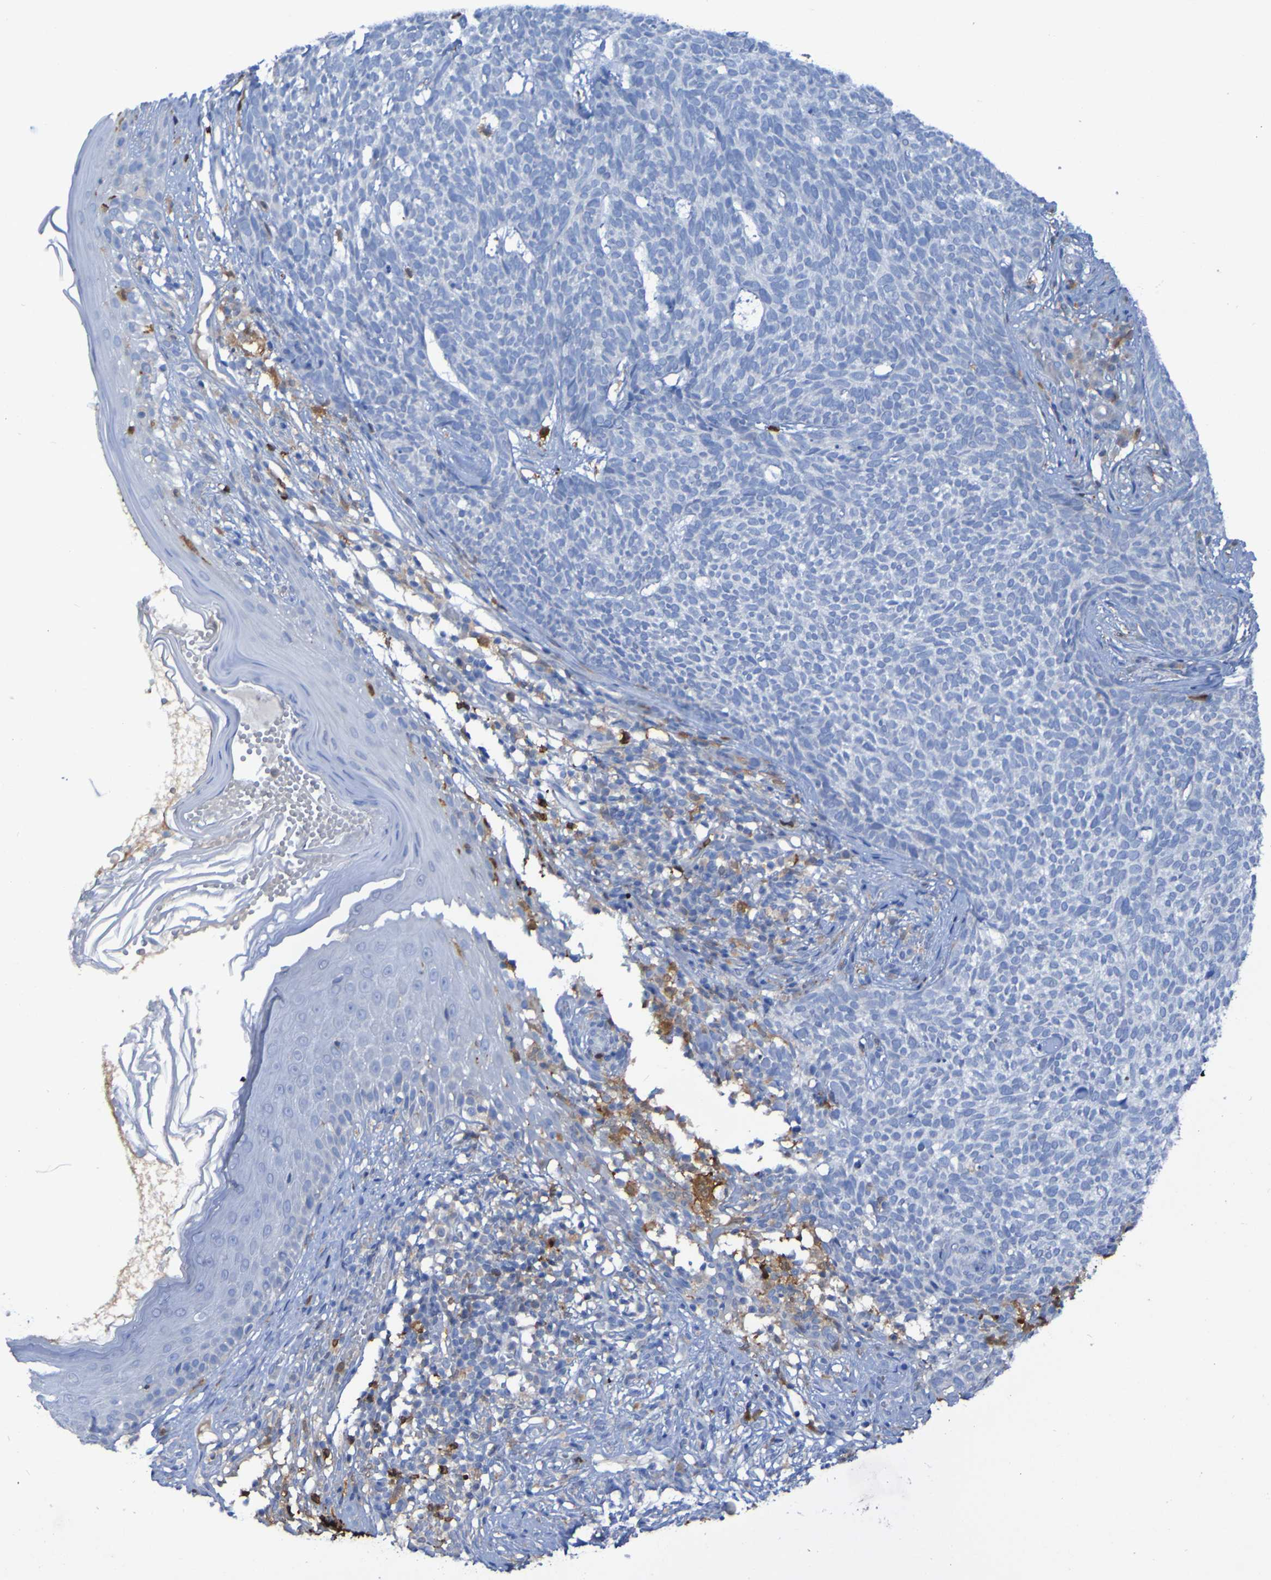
{"staining": {"intensity": "weak", "quantity": "<25%", "location": "cytoplasmic/membranous"}, "tissue": "skin cancer", "cell_type": "Tumor cells", "image_type": "cancer", "snomed": [{"axis": "morphology", "description": "Basal cell carcinoma"}, {"axis": "topography", "description": "Skin"}], "caption": "Image shows no protein staining in tumor cells of skin cancer (basal cell carcinoma) tissue.", "gene": "MPPE1", "patient": {"sex": "female", "age": 84}}